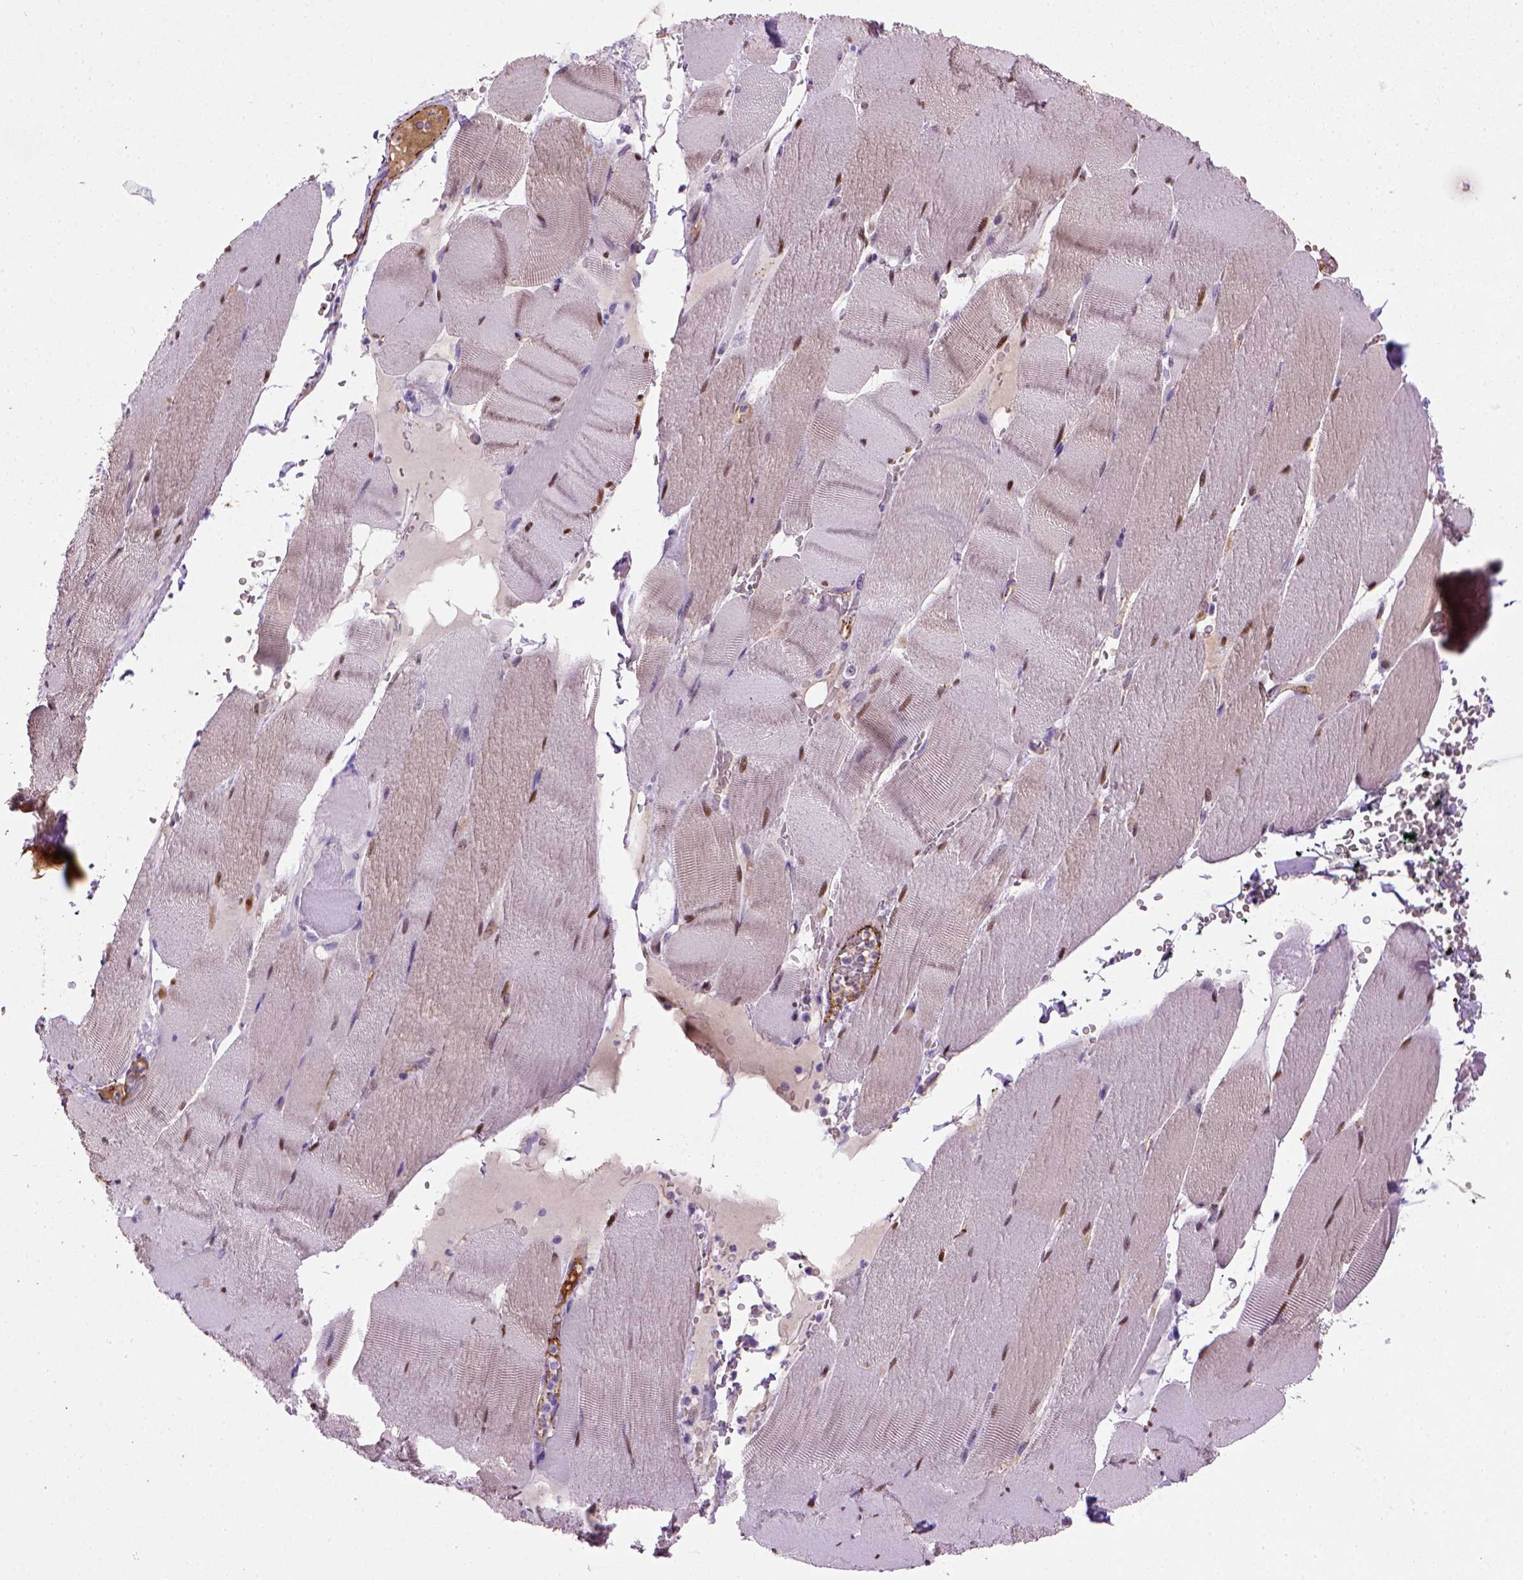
{"staining": {"intensity": "strong", "quantity": ">75%", "location": "nuclear"}, "tissue": "skeletal muscle", "cell_type": "Myocytes", "image_type": "normal", "snomed": [{"axis": "morphology", "description": "Normal tissue, NOS"}, {"axis": "topography", "description": "Skeletal muscle"}], "caption": "Strong nuclear protein expression is appreciated in about >75% of myocytes in skeletal muscle.", "gene": "VWF", "patient": {"sex": "male", "age": 56}}